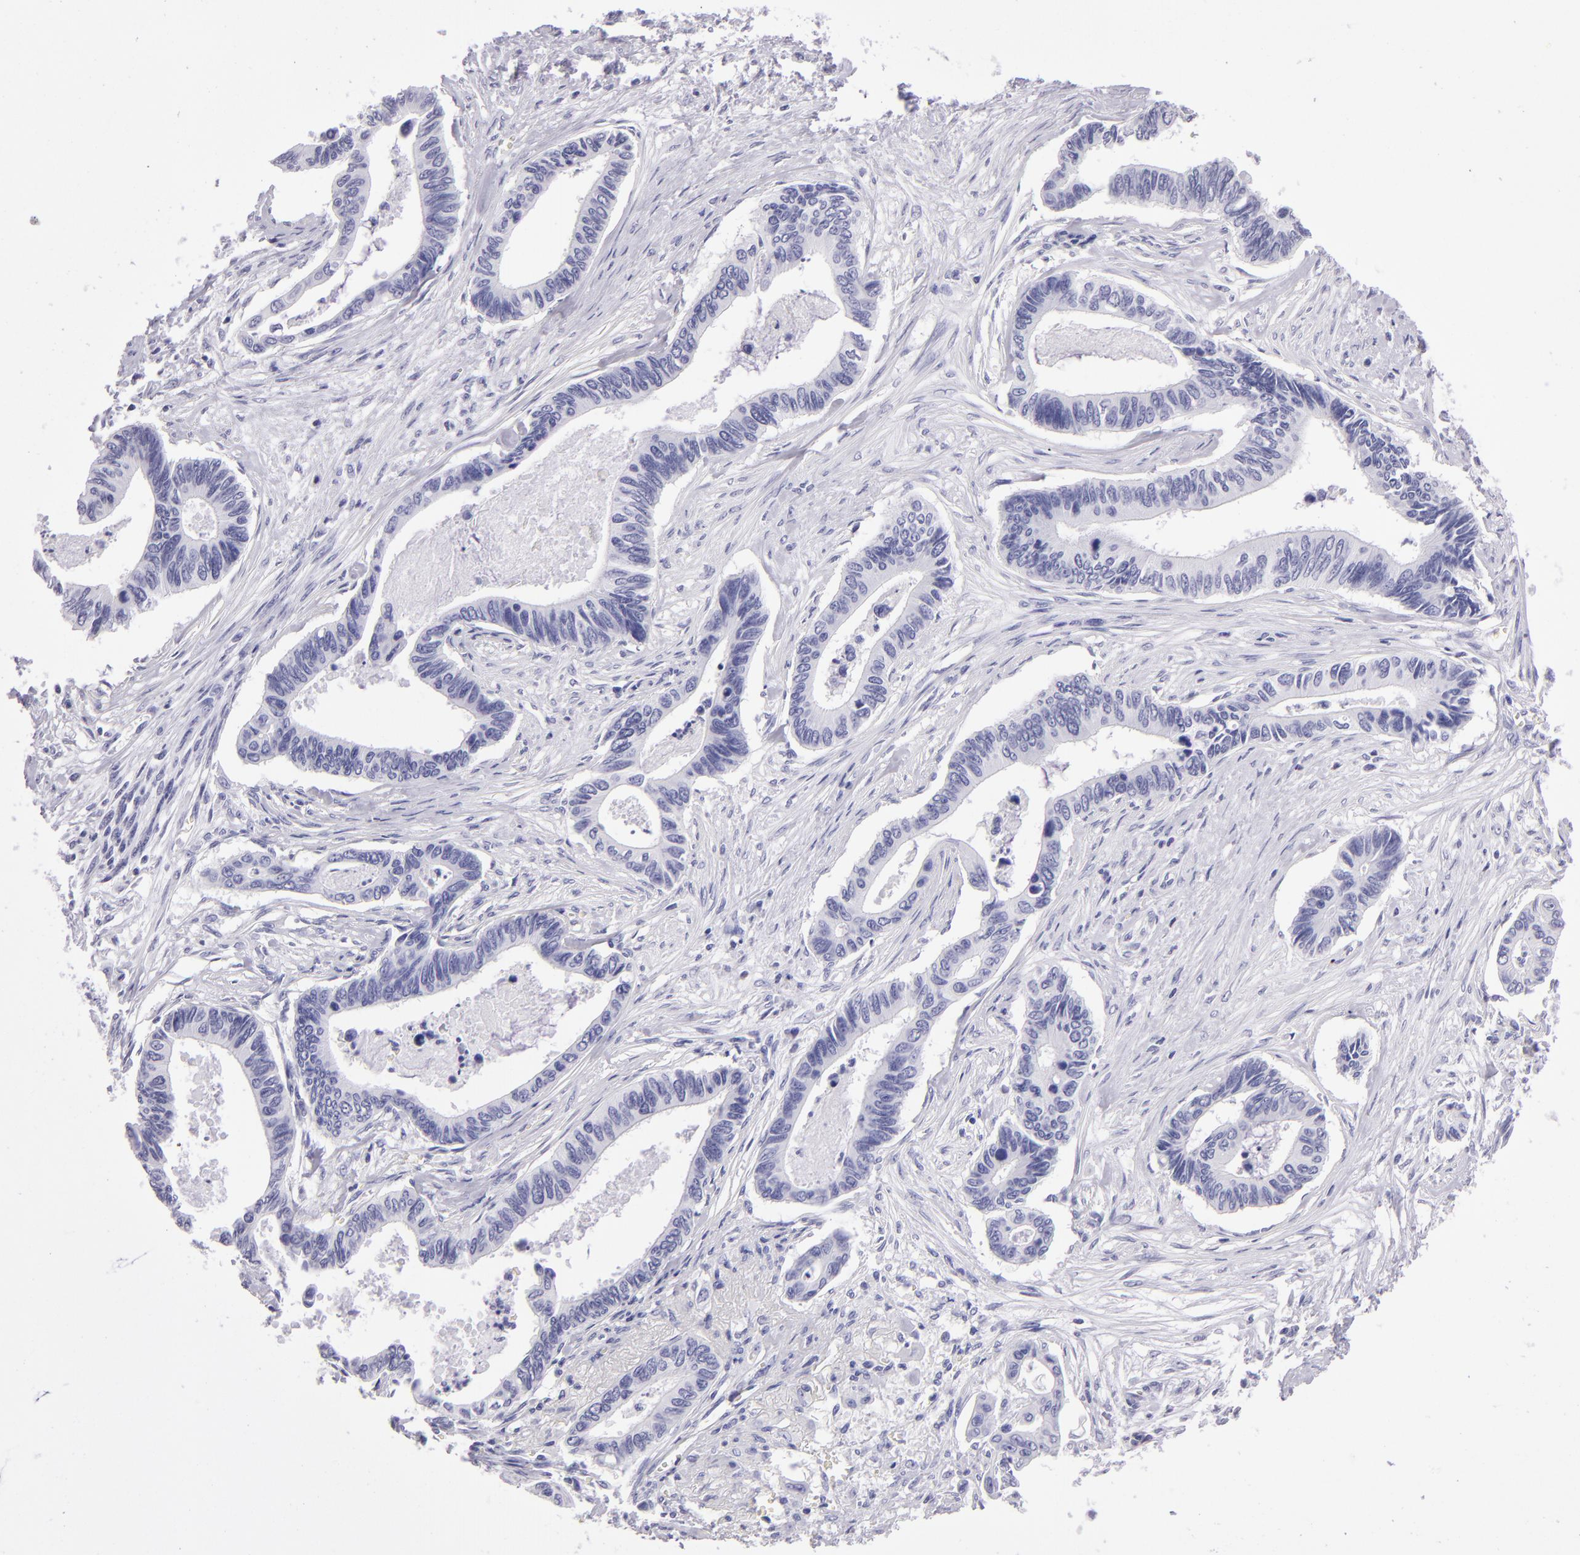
{"staining": {"intensity": "negative", "quantity": "none", "location": "none"}, "tissue": "pancreatic cancer", "cell_type": "Tumor cells", "image_type": "cancer", "snomed": [{"axis": "morphology", "description": "Adenocarcinoma, NOS"}, {"axis": "topography", "description": "Pancreas"}], "caption": "DAB (3,3'-diaminobenzidine) immunohistochemical staining of pancreatic cancer (adenocarcinoma) demonstrates no significant positivity in tumor cells.", "gene": "TYRP1", "patient": {"sex": "female", "age": 70}}